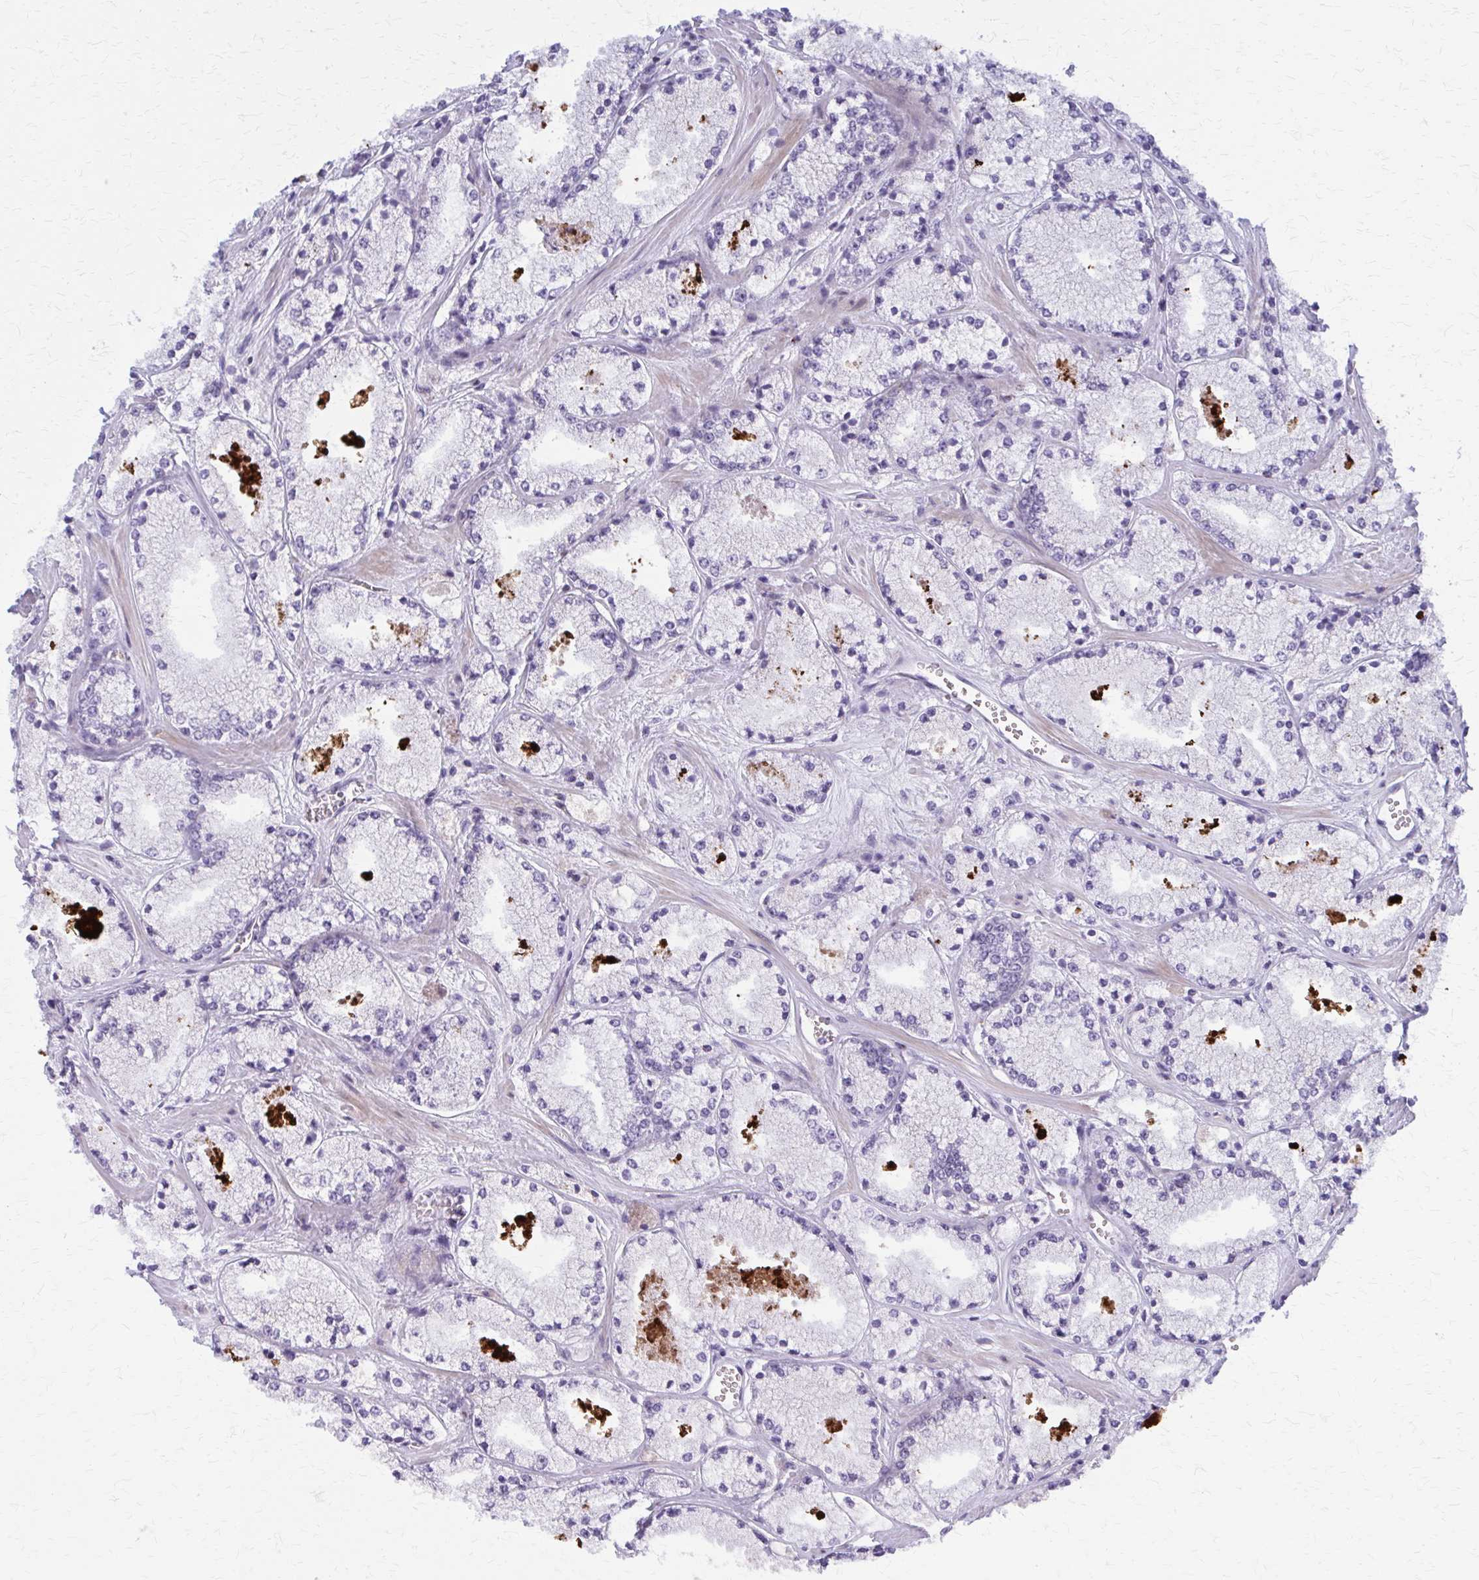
{"staining": {"intensity": "negative", "quantity": "none", "location": "none"}, "tissue": "prostate cancer", "cell_type": "Tumor cells", "image_type": "cancer", "snomed": [{"axis": "morphology", "description": "Adenocarcinoma, High grade"}, {"axis": "topography", "description": "Prostate"}], "caption": "Tumor cells show no significant protein expression in prostate adenocarcinoma (high-grade).", "gene": "PEDS1", "patient": {"sex": "male", "age": 63}}